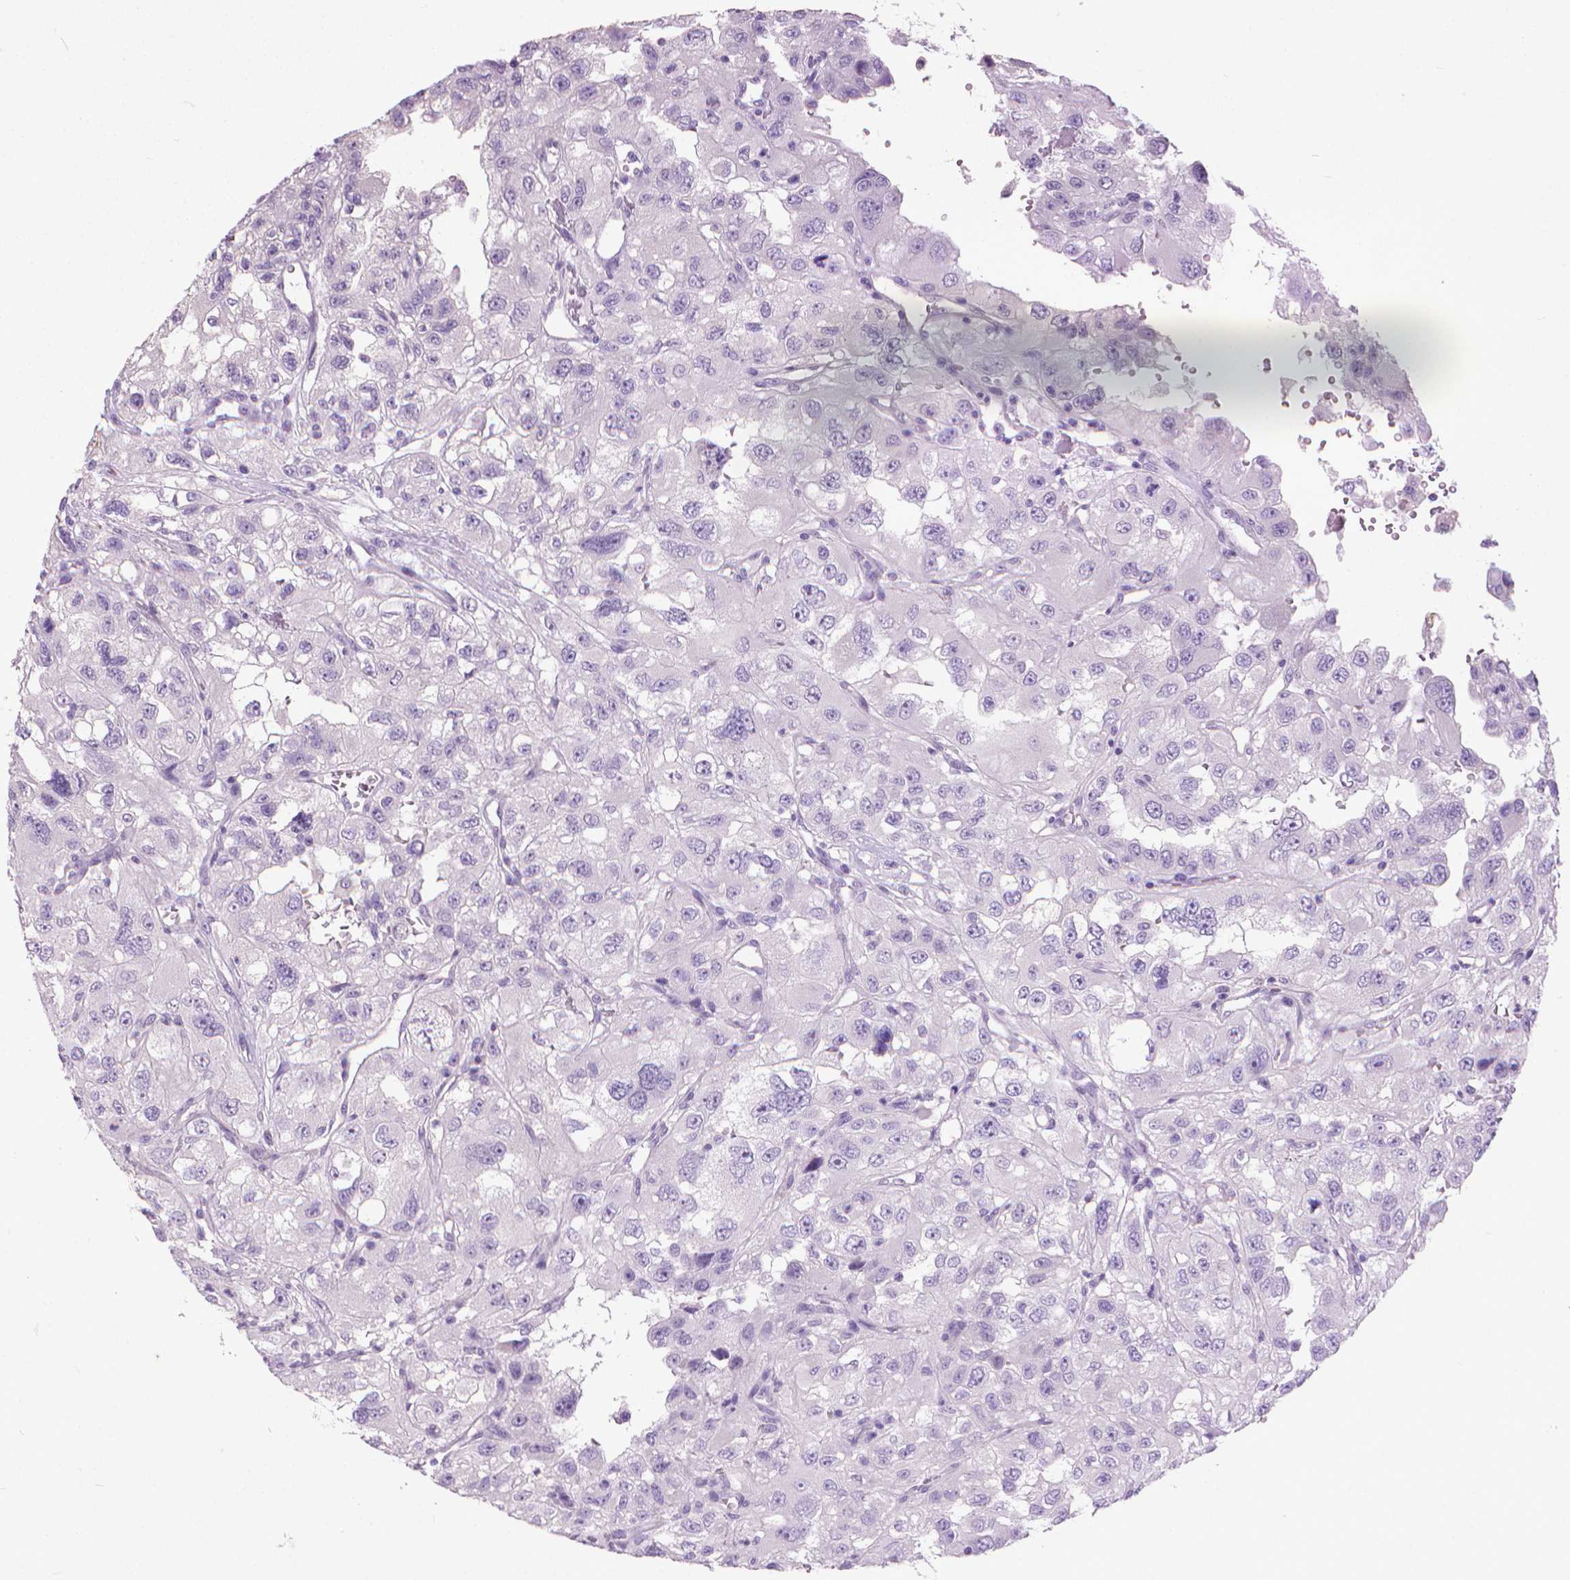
{"staining": {"intensity": "negative", "quantity": "none", "location": "none"}, "tissue": "renal cancer", "cell_type": "Tumor cells", "image_type": "cancer", "snomed": [{"axis": "morphology", "description": "Adenocarcinoma, NOS"}, {"axis": "topography", "description": "Kidney"}], "caption": "This image is of renal cancer (adenocarcinoma) stained with immunohistochemistry to label a protein in brown with the nuclei are counter-stained blue. There is no expression in tumor cells.", "gene": "KRT5", "patient": {"sex": "male", "age": 64}}